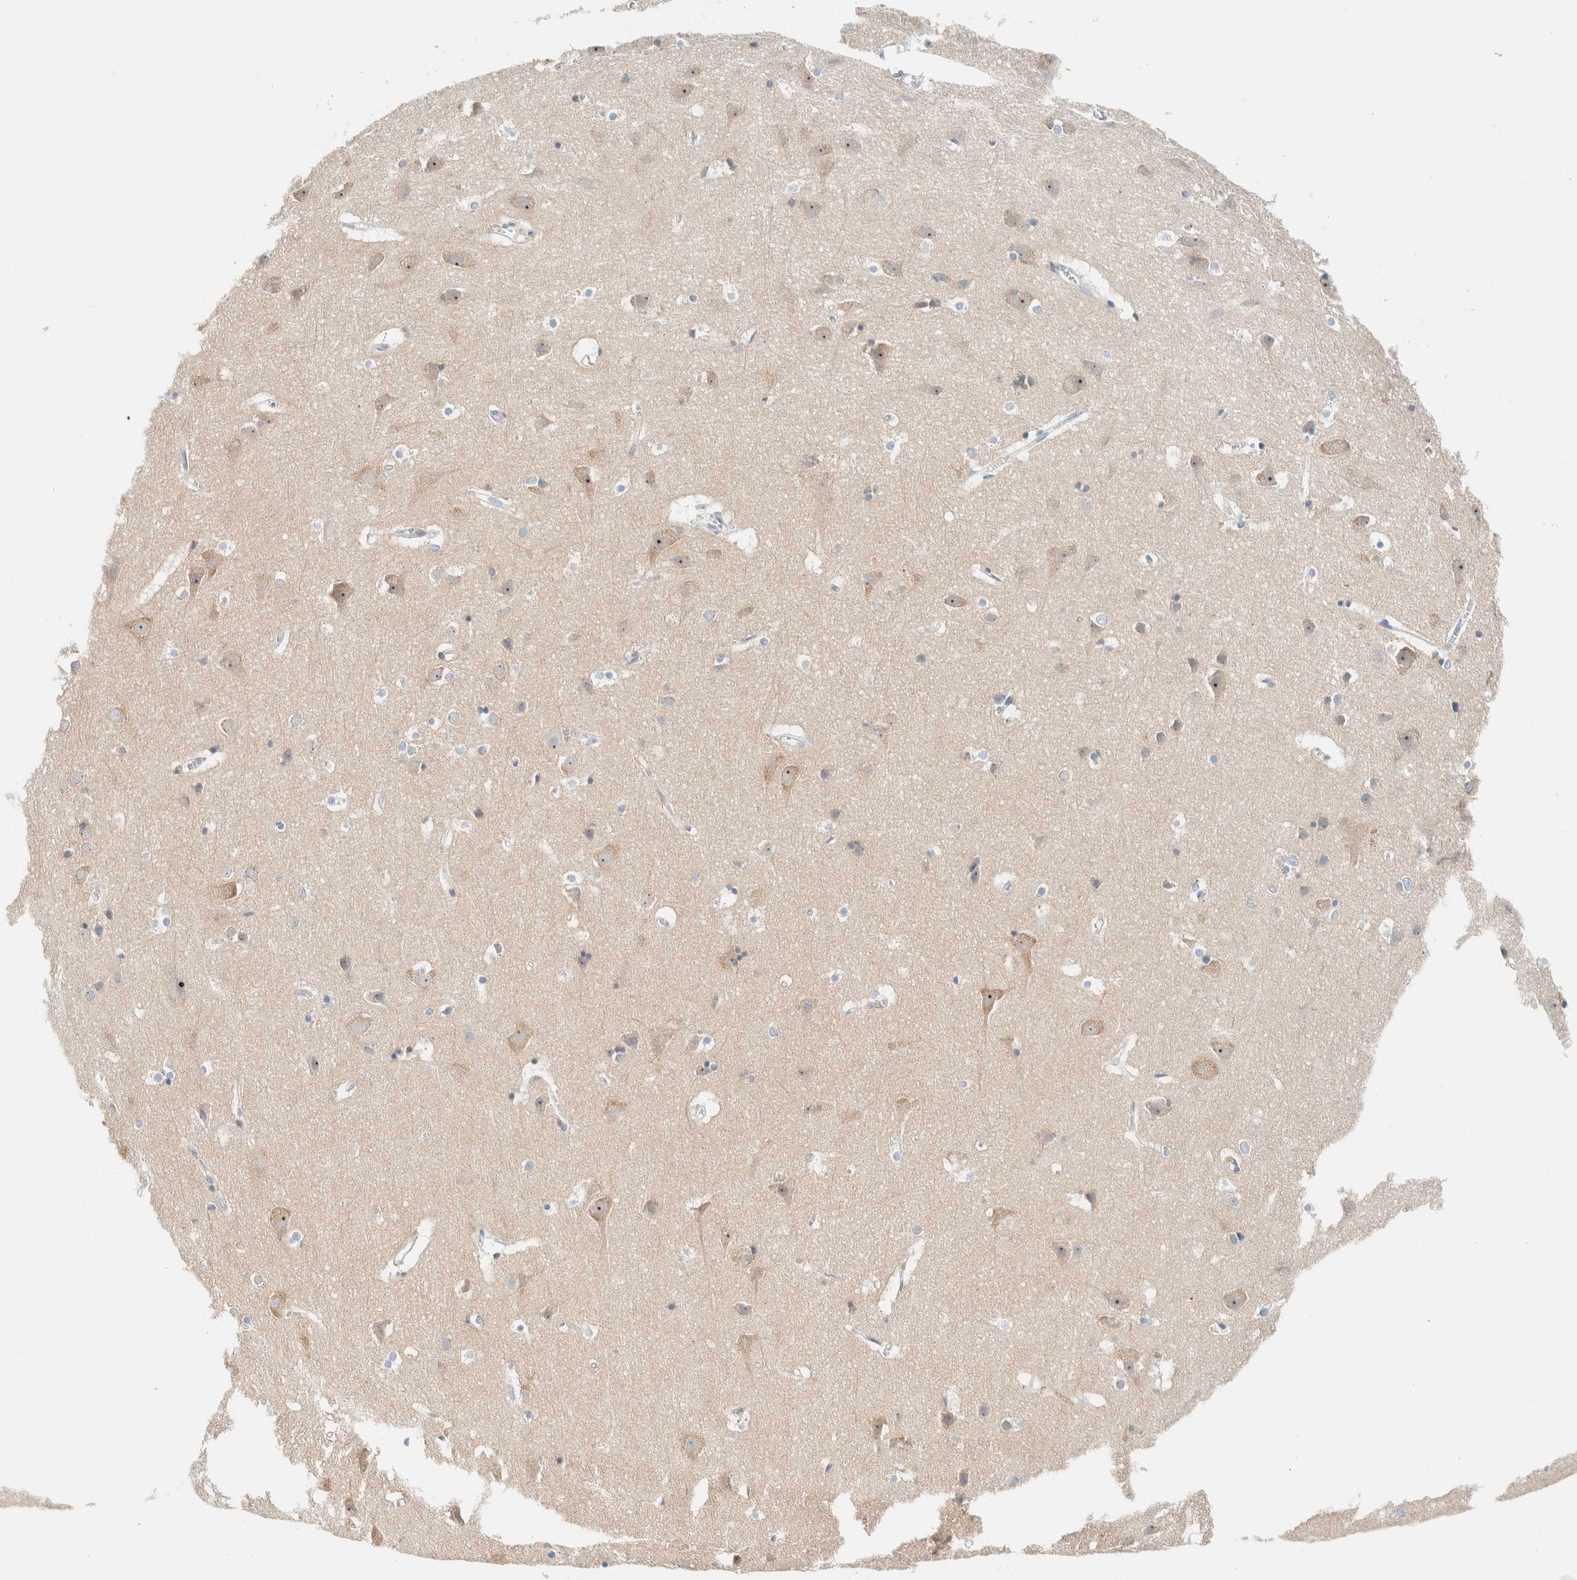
{"staining": {"intensity": "negative", "quantity": "none", "location": "none"}, "tissue": "cerebral cortex", "cell_type": "Endothelial cells", "image_type": "normal", "snomed": [{"axis": "morphology", "description": "Normal tissue, NOS"}, {"axis": "topography", "description": "Cerebral cortex"}], "caption": "Immunohistochemistry photomicrograph of unremarkable cerebral cortex: human cerebral cortex stained with DAB reveals no significant protein positivity in endothelial cells.", "gene": "NDE1", "patient": {"sex": "male", "age": 54}}